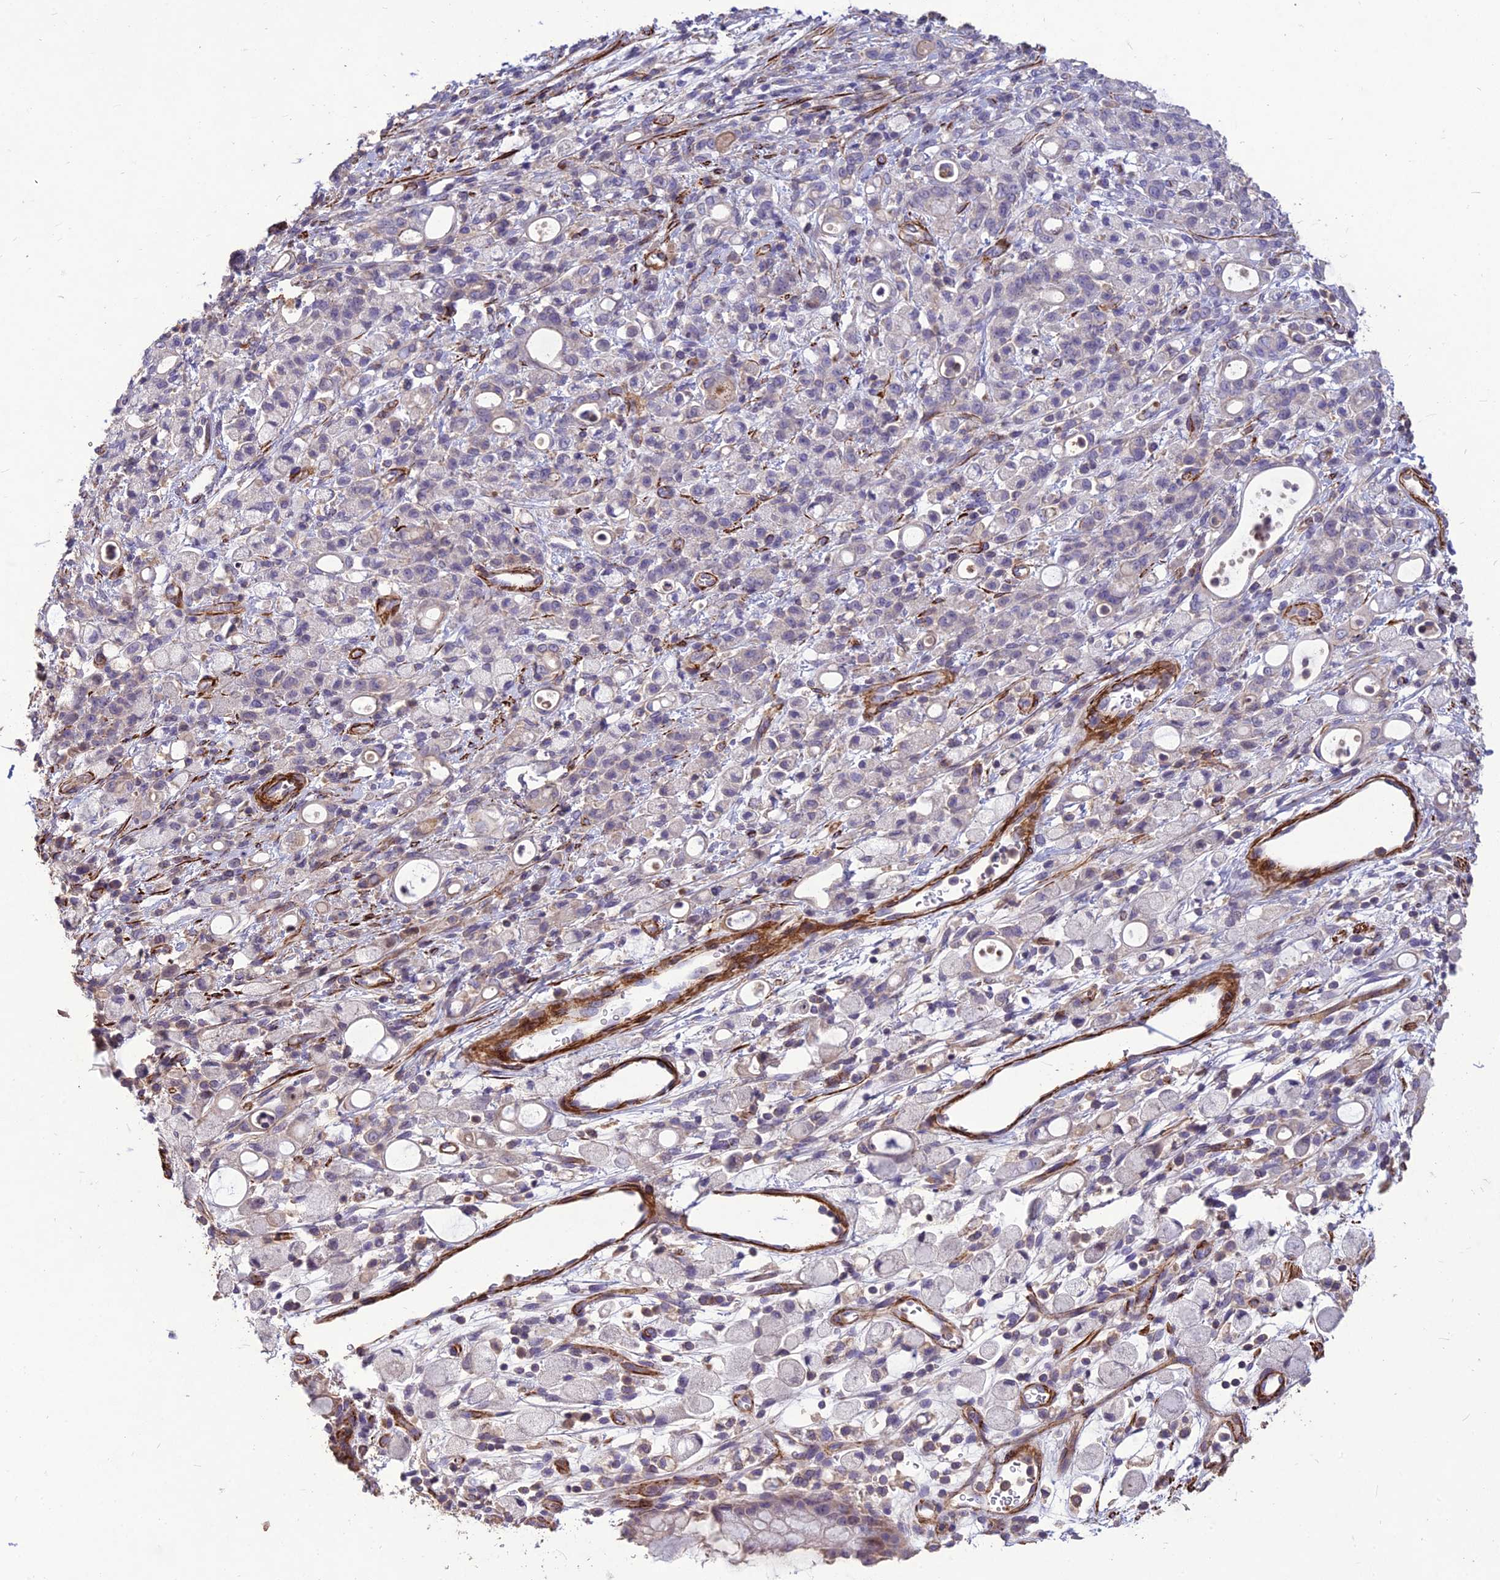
{"staining": {"intensity": "negative", "quantity": "none", "location": "none"}, "tissue": "stomach cancer", "cell_type": "Tumor cells", "image_type": "cancer", "snomed": [{"axis": "morphology", "description": "Adenocarcinoma, NOS"}, {"axis": "topography", "description": "Stomach"}], "caption": "IHC histopathology image of neoplastic tissue: human stomach cancer (adenocarcinoma) stained with DAB demonstrates no significant protein staining in tumor cells.", "gene": "CLUH", "patient": {"sex": "female", "age": 60}}